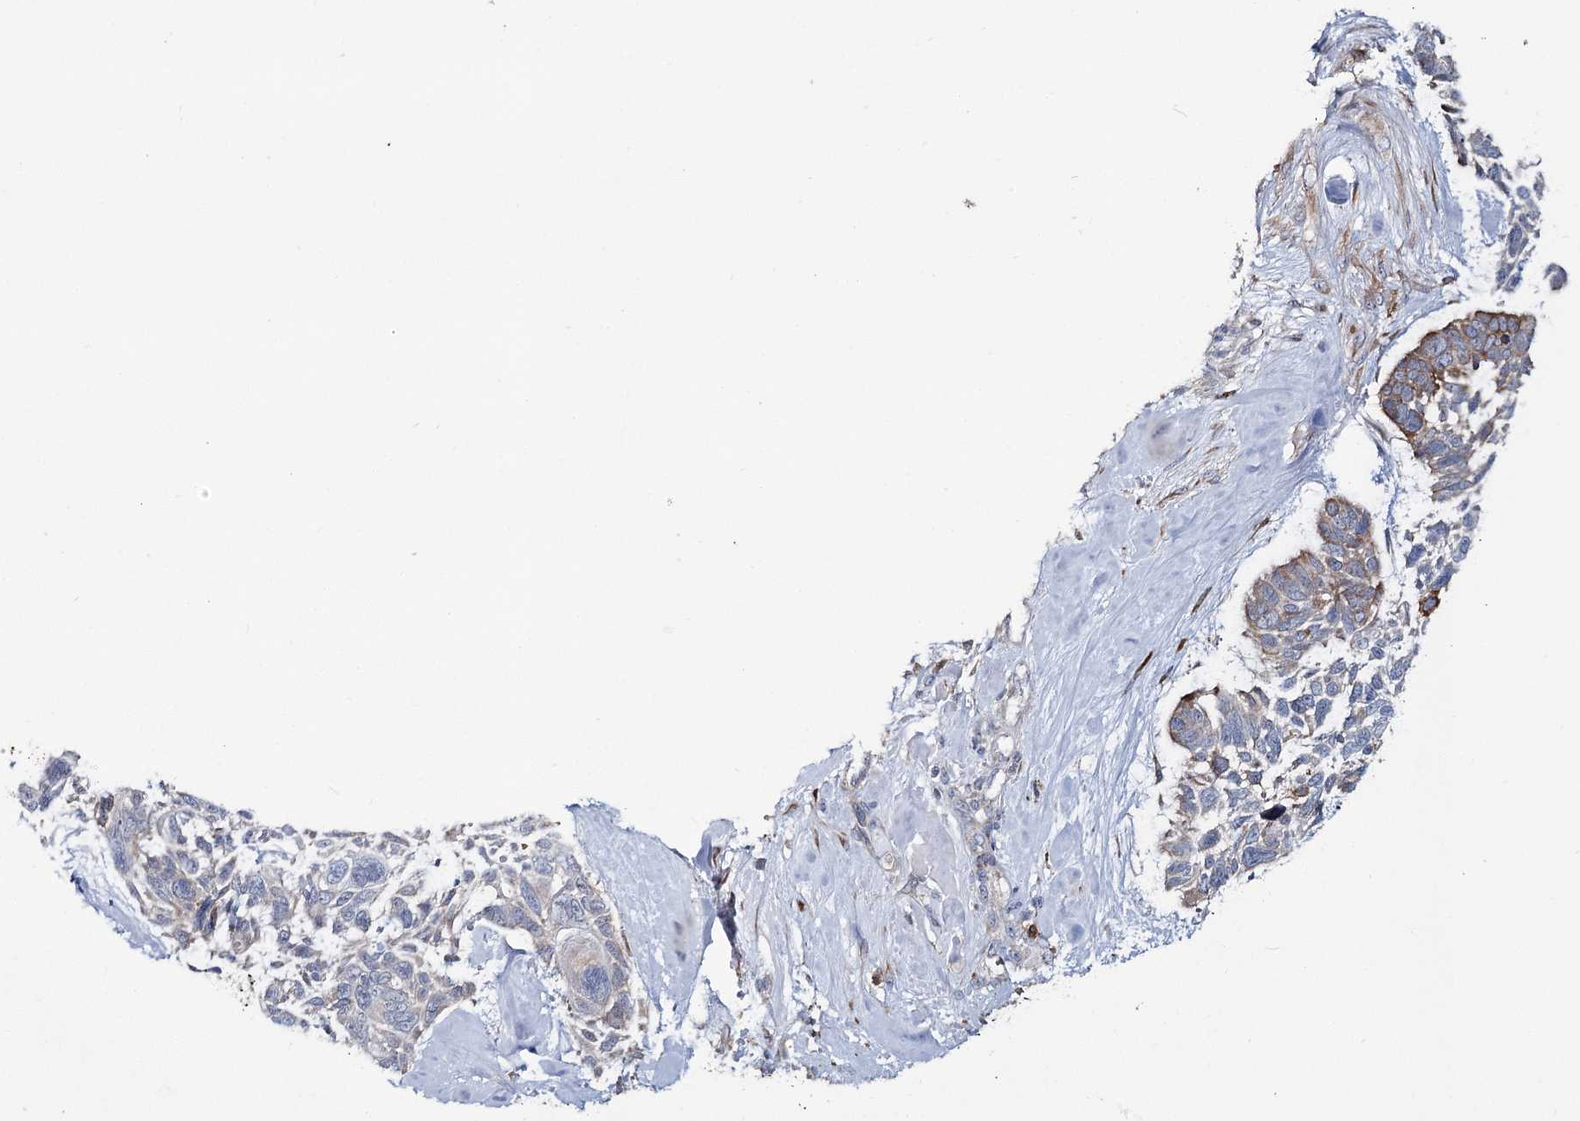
{"staining": {"intensity": "moderate", "quantity": "<25%", "location": "cytoplasmic/membranous"}, "tissue": "skin cancer", "cell_type": "Tumor cells", "image_type": "cancer", "snomed": [{"axis": "morphology", "description": "Basal cell carcinoma"}, {"axis": "topography", "description": "Skin"}], "caption": "Protein expression analysis of skin cancer (basal cell carcinoma) exhibits moderate cytoplasmic/membranous positivity in about <25% of tumor cells.", "gene": "CIB4", "patient": {"sex": "male", "age": 88}}